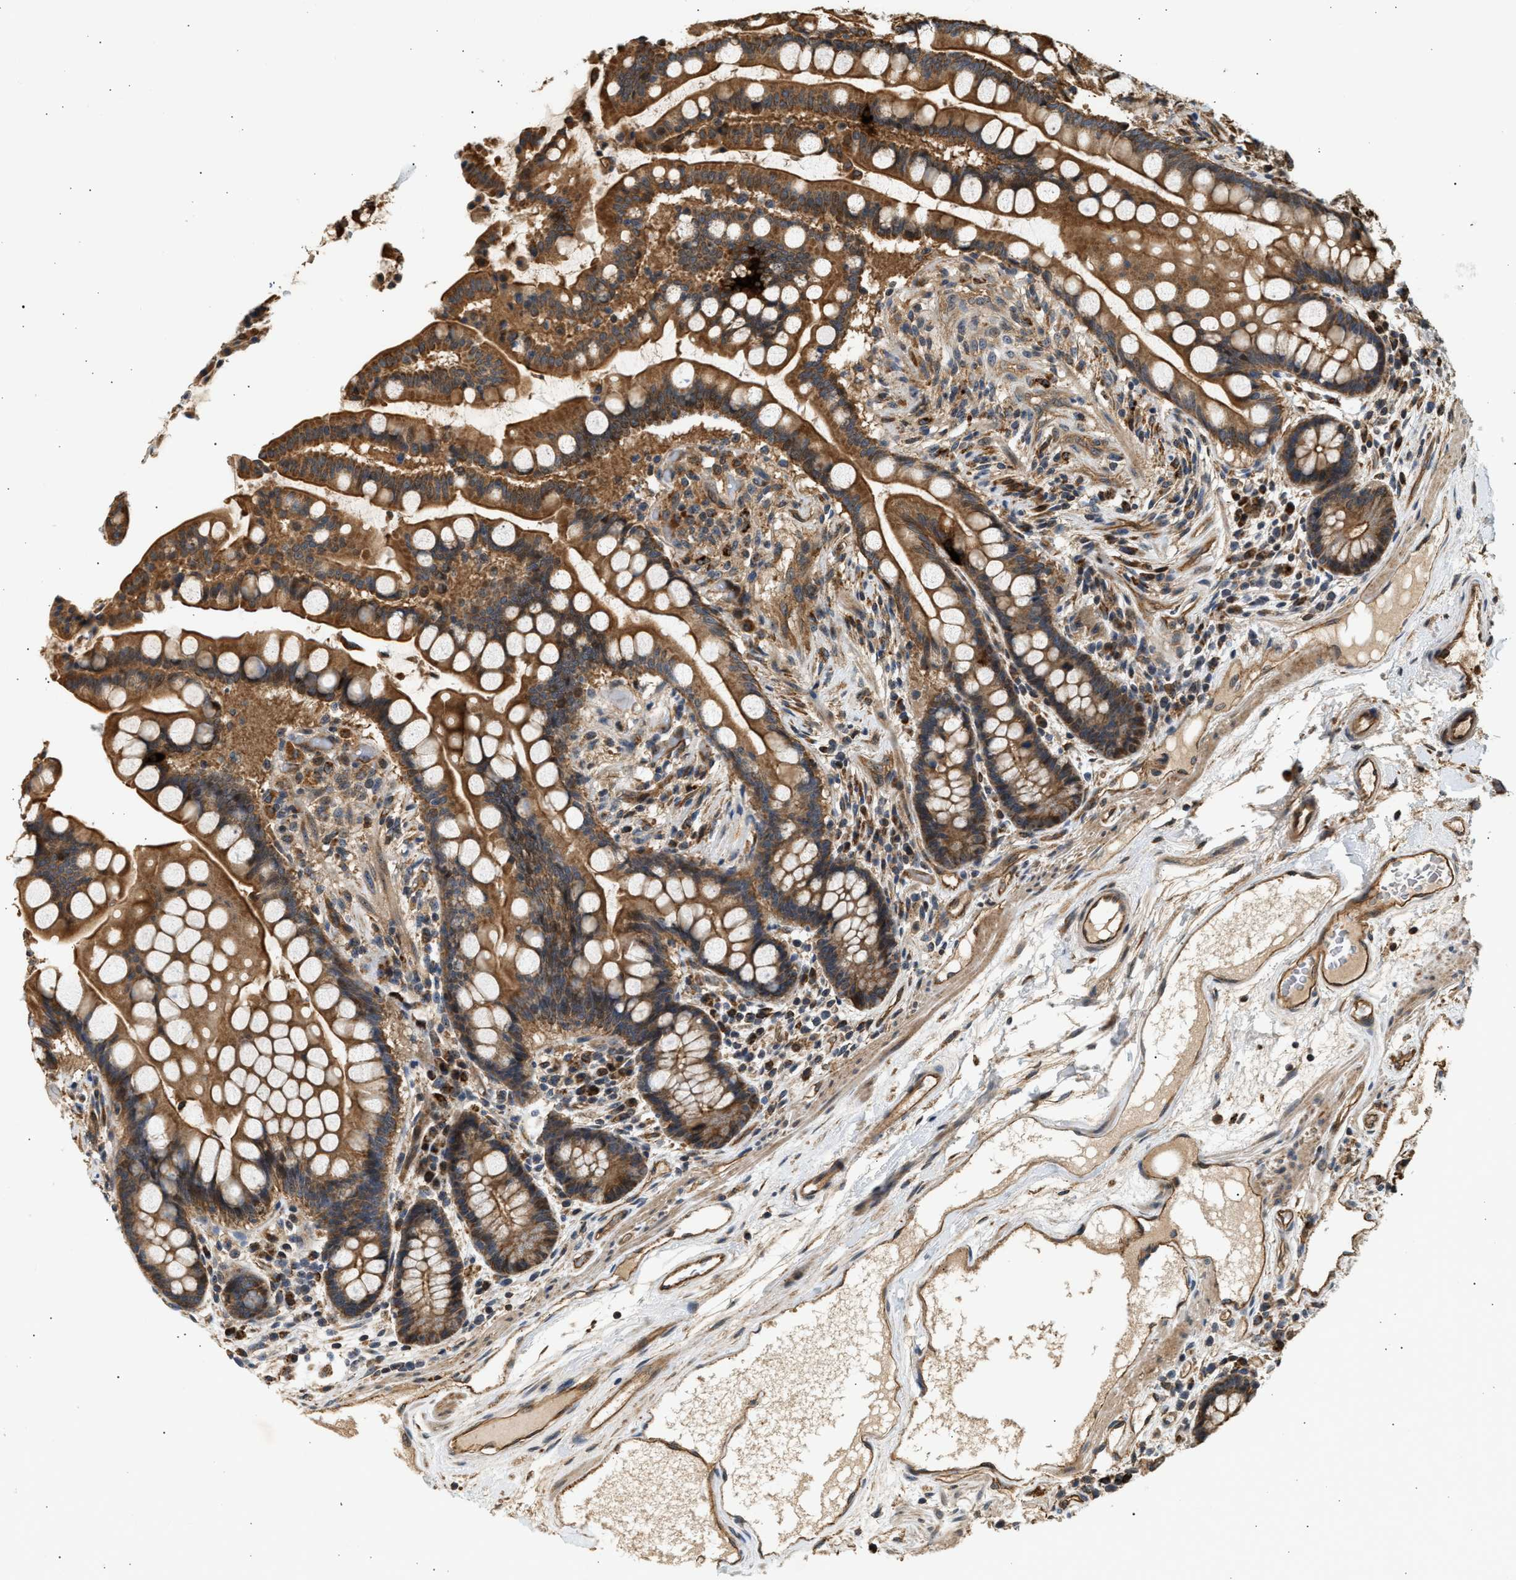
{"staining": {"intensity": "strong", "quantity": ">75%", "location": "cytoplasmic/membranous"}, "tissue": "colon", "cell_type": "Endothelial cells", "image_type": "normal", "snomed": [{"axis": "morphology", "description": "Normal tissue, NOS"}, {"axis": "topography", "description": "Colon"}], "caption": "An image showing strong cytoplasmic/membranous staining in about >75% of endothelial cells in unremarkable colon, as visualized by brown immunohistochemical staining.", "gene": "DUSP14", "patient": {"sex": "male", "age": 73}}